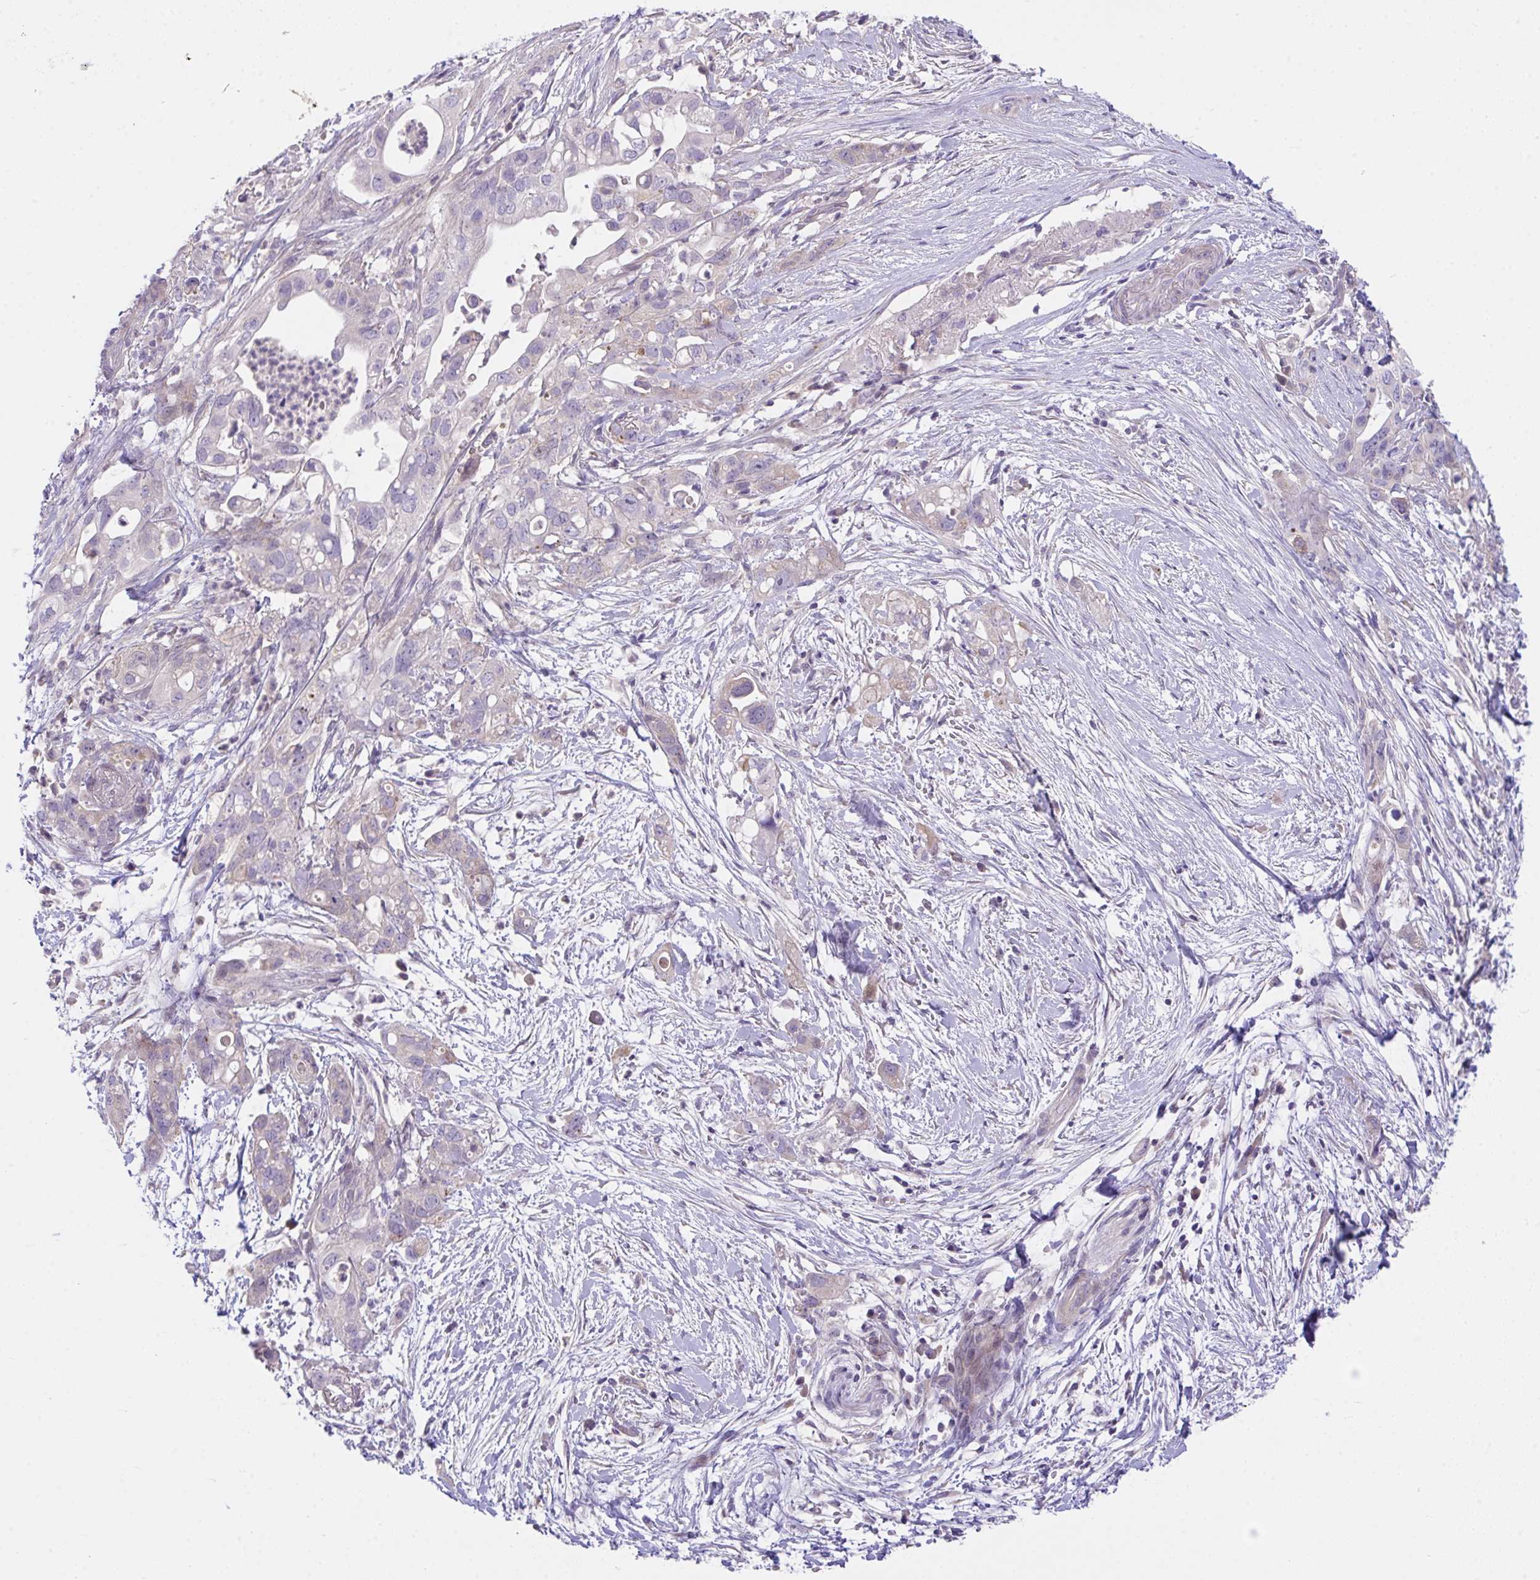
{"staining": {"intensity": "negative", "quantity": "none", "location": "none"}, "tissue": "pancreatic cancer", "cell_type": "Tumor cells", "image_type": "cancer", "snomed": [{"axis": "morphology", "description": "Adenocarcinoma, NOS"}, {"axis": "topography", "description": "Pancreas"}], "caption": "Immunohistochemistry of adenocarcinoma (pancreatic) shows no staining in tumor cells.", "gene": "RHOXF1", "patient": {"sex": "female", "age": 72}}